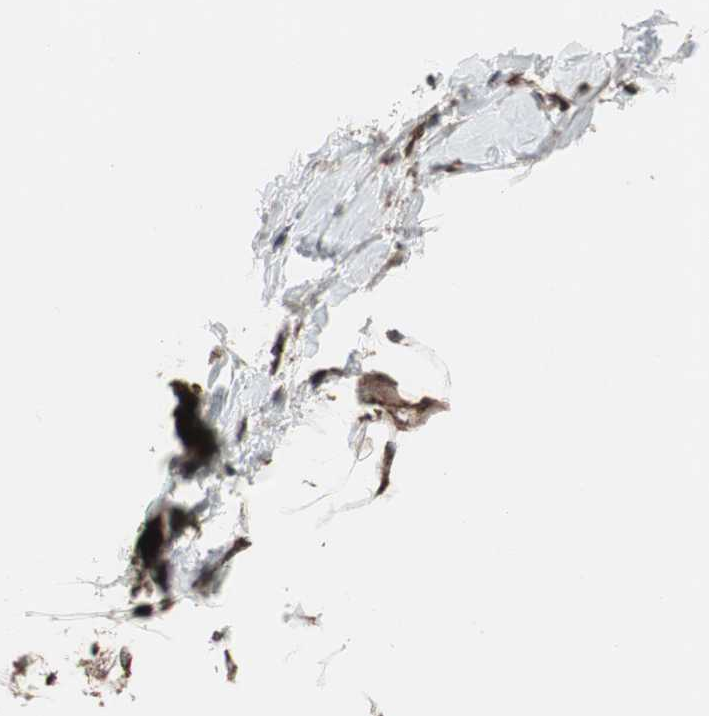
{"staining": {"intensity": "strong", "quantity": ">75%", "location": "cytoplasmic/membranous"}, "tissue": "adipose tissue", "cell_type": "Adipocytes", "image_type": "normal", "snomed": [{"axis": "morphology", "description": "Normal tissue, NOS"}, {"axis": "topography", "description": "Breast"}, {"axis": "topography", "description": "Adipose tissue"}], "caption": "Approximately >75% of adipocytes in benign human adipose tissue show strong cytoplasmic/membranous protein staining as visualized by brown immunohistochemical staining.", "gene": "CCL14", "patient": {"sex": "female", "age": 25}}